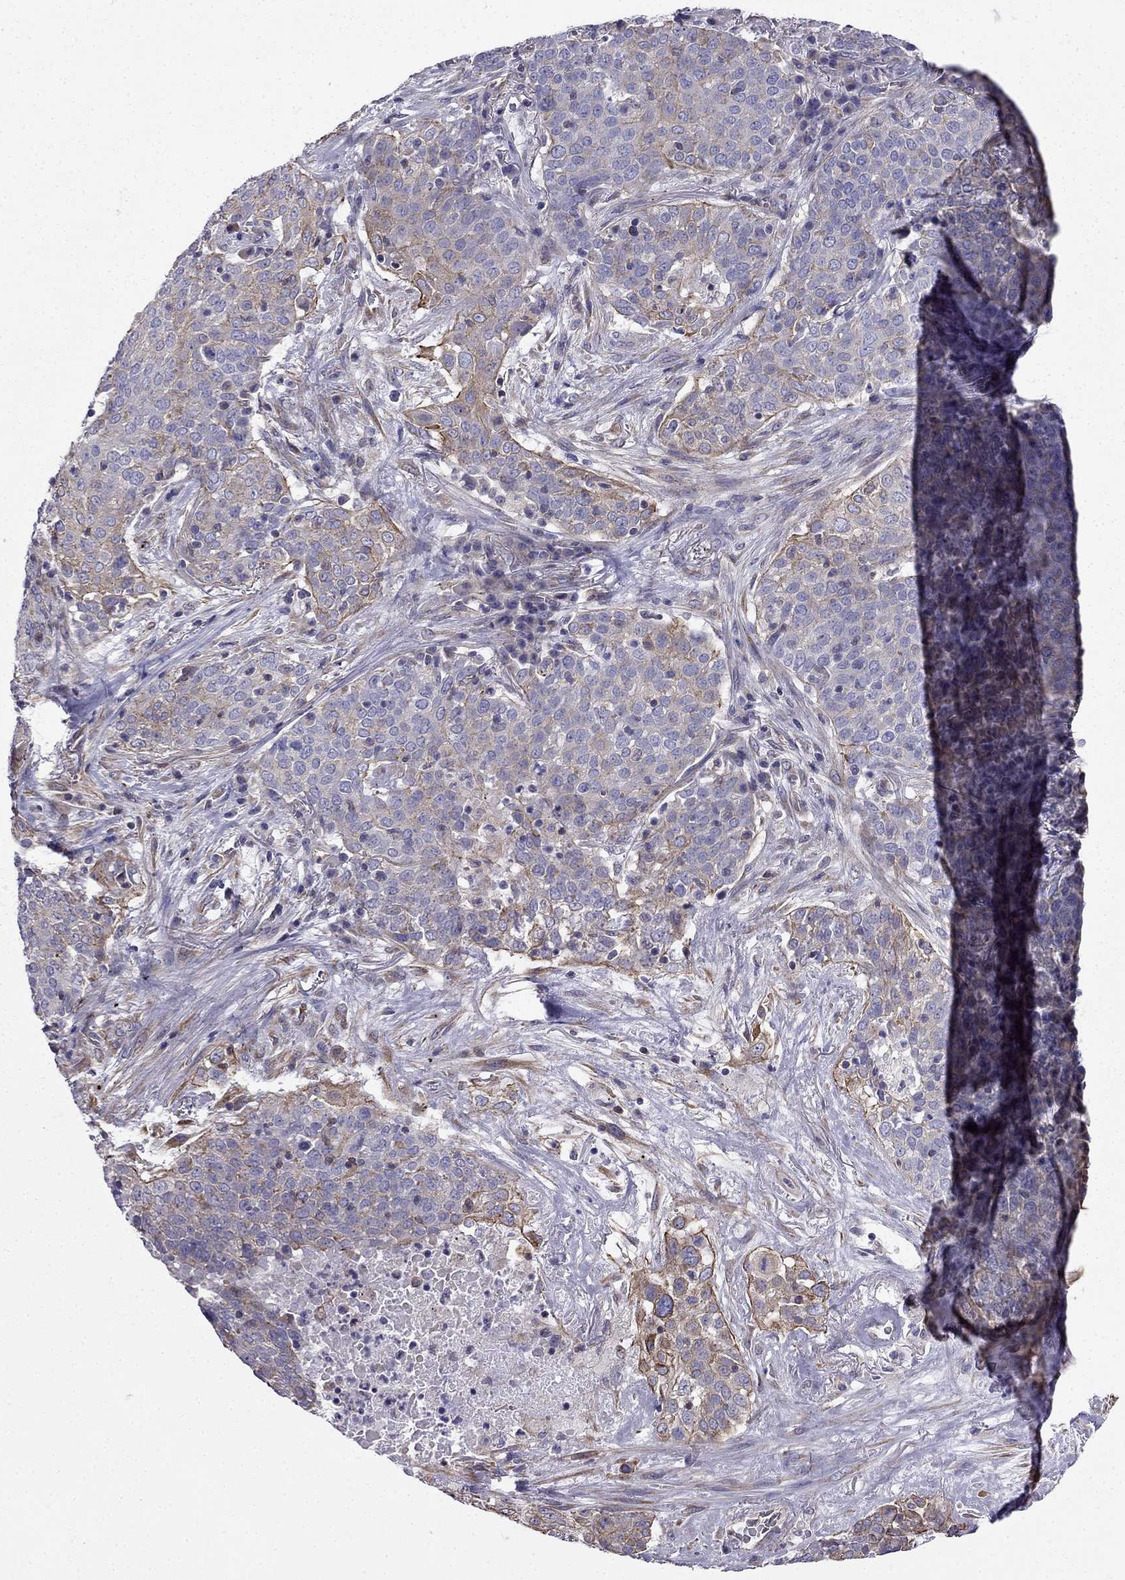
{"staining": {"intensity": "strong", "quantity": "<25%", "location": "cytoplasmic/membranous"}, "tissue": "lung cancer", "cell_type": "Tumor cells", "image_type": "cancer", "snomed": [{"axis": "morphology", "description": "Squamous cell carcinoma, NOS"}, {"axis": "topography", "description": "Lung"}], "caption": "Tumor cells display medium levels of strong cytoplasmic/membranous staining in about <25% of cells in lung squamous cell carcinoma.", "gene": "ENOX1", "patient": {"sex": "male", "age": 82}}